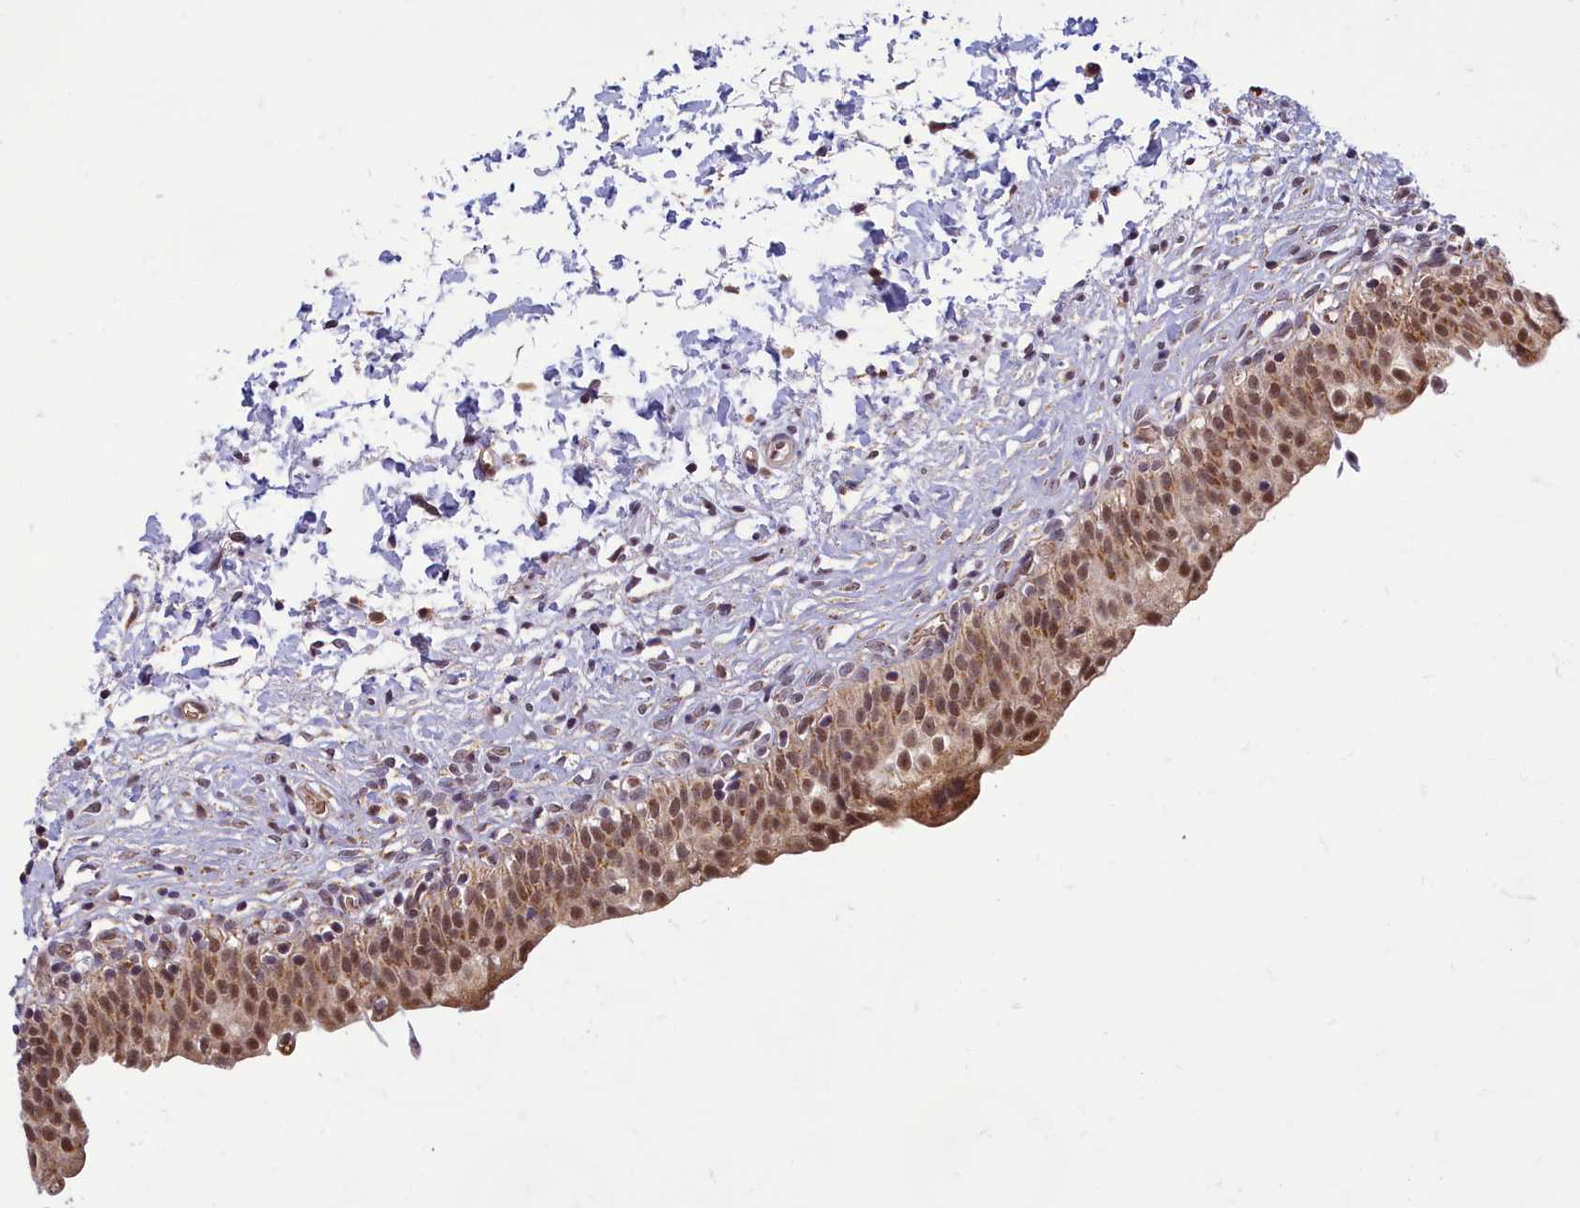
{"staining": {"intensity": "moderate", "quantity": ">75%", "location": "nuclear"}, "tissue": "urinary bladder", "cell_type": "Urothelial cells", "image_type": "normal", "snomed": [{"axis": "morphology", "description": "Normal tissue, NOS"}, {"axis": "topography", "description": "Urinary bladder"}], "caption": "An IHC image of normal tissue is shown. Protein staining in brown highlights moderate nuclear positivity in urinary bladder within urothelial cells.", "gene": "EARS2", "patient": {"sex": "male", "age": 55}}